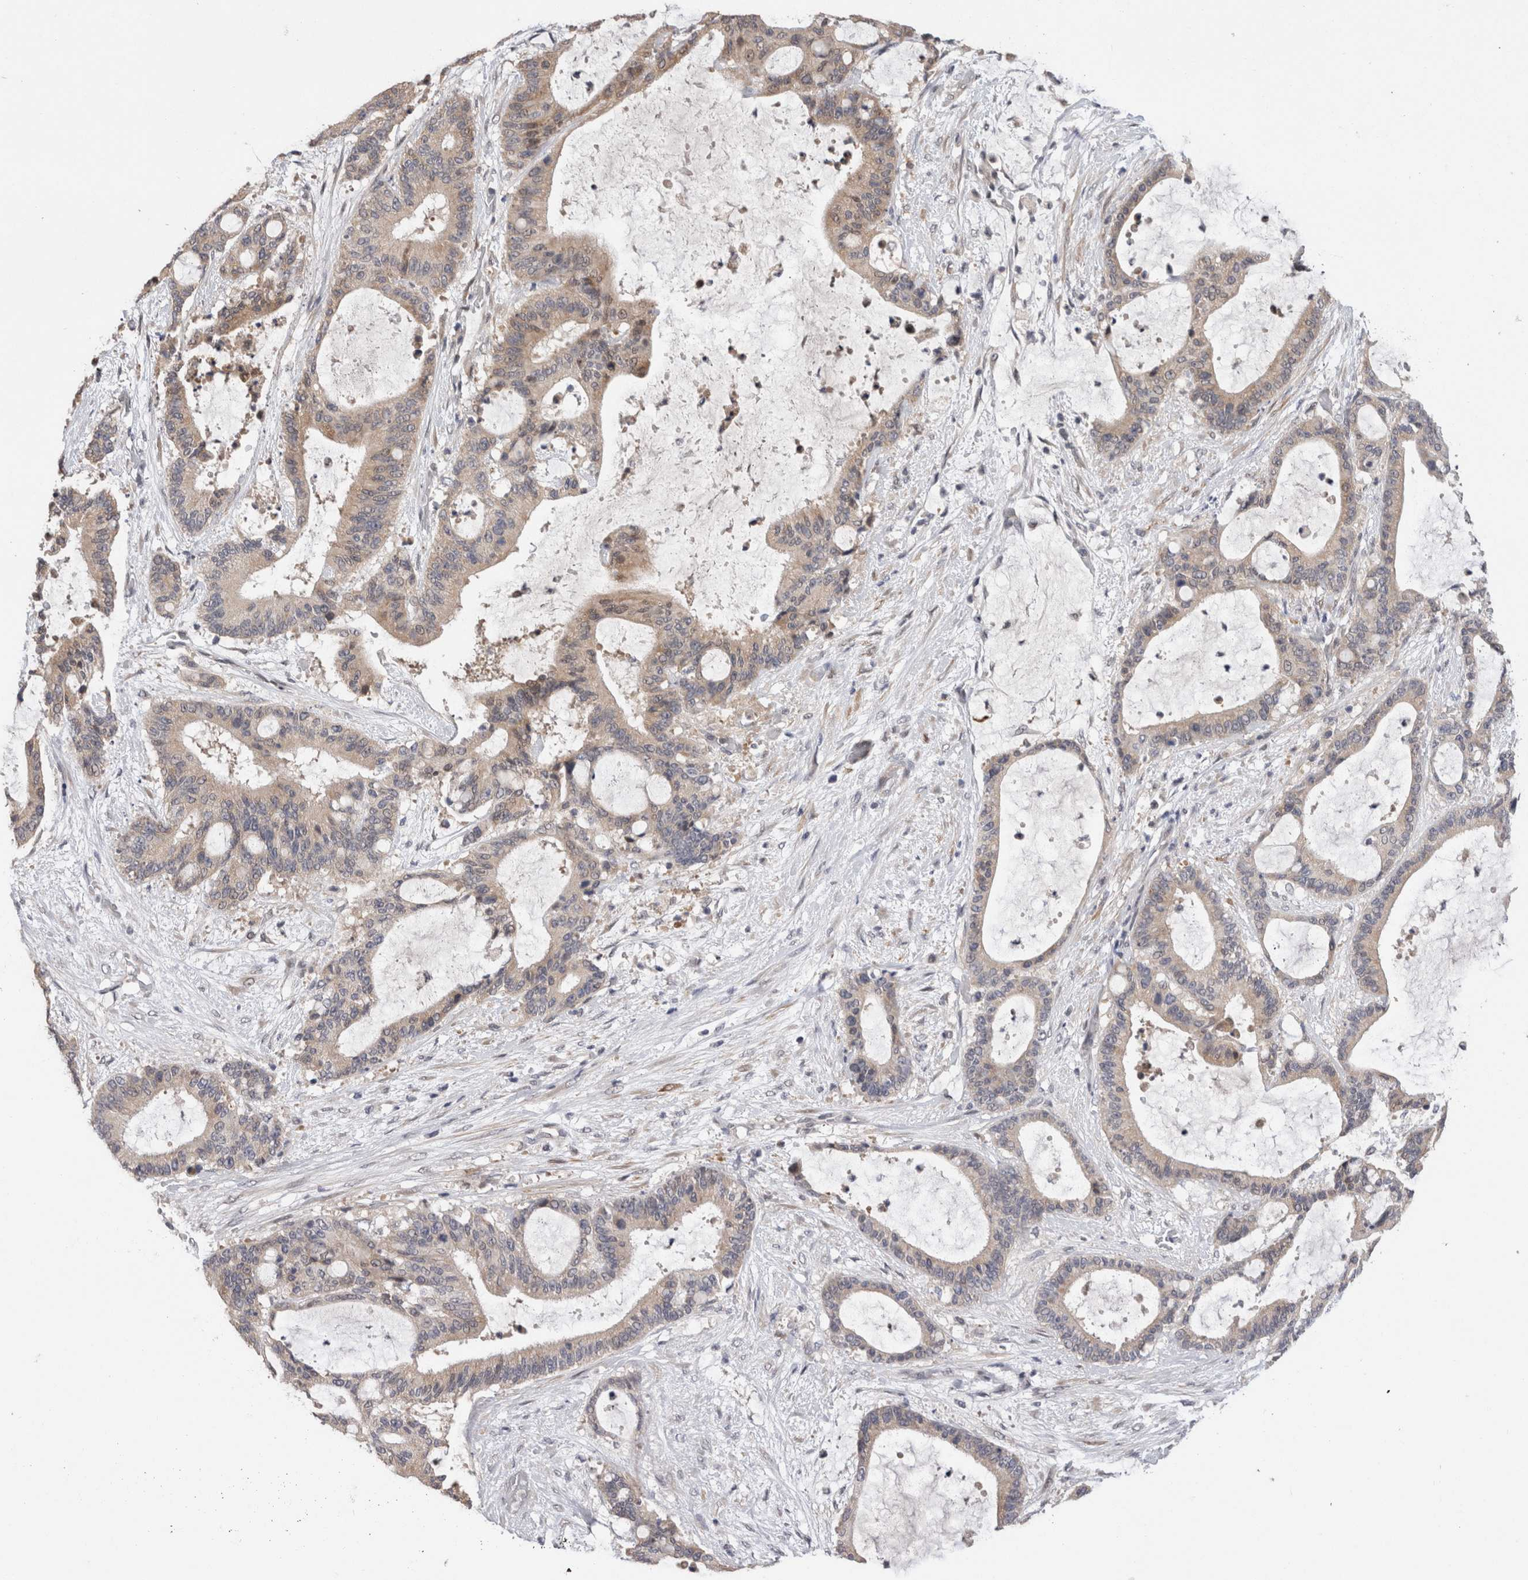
{"staining": {"intensity": "weak", "quantity": ">75%", "location": "cytoplasmic/membranous"}, "tissue": "liver cancer", "cell_type": "Tumor cells", "image_type": "cancer", "snomed": [{"axis": "morphology", "description": "Cholangiocarcinoma"}, {"axis": "topography", "description": "Liver"}], "caption": "Tumor cells display low levels of weak cytoplasmic/membranous staining in about >75% of cells in liver cholangiocarcinoma. (brown staining indicates protein expression, while blue staining denotes nuclei).", "gene": "CRYBG1", "patient": {"sex": "female", "age": 73}}